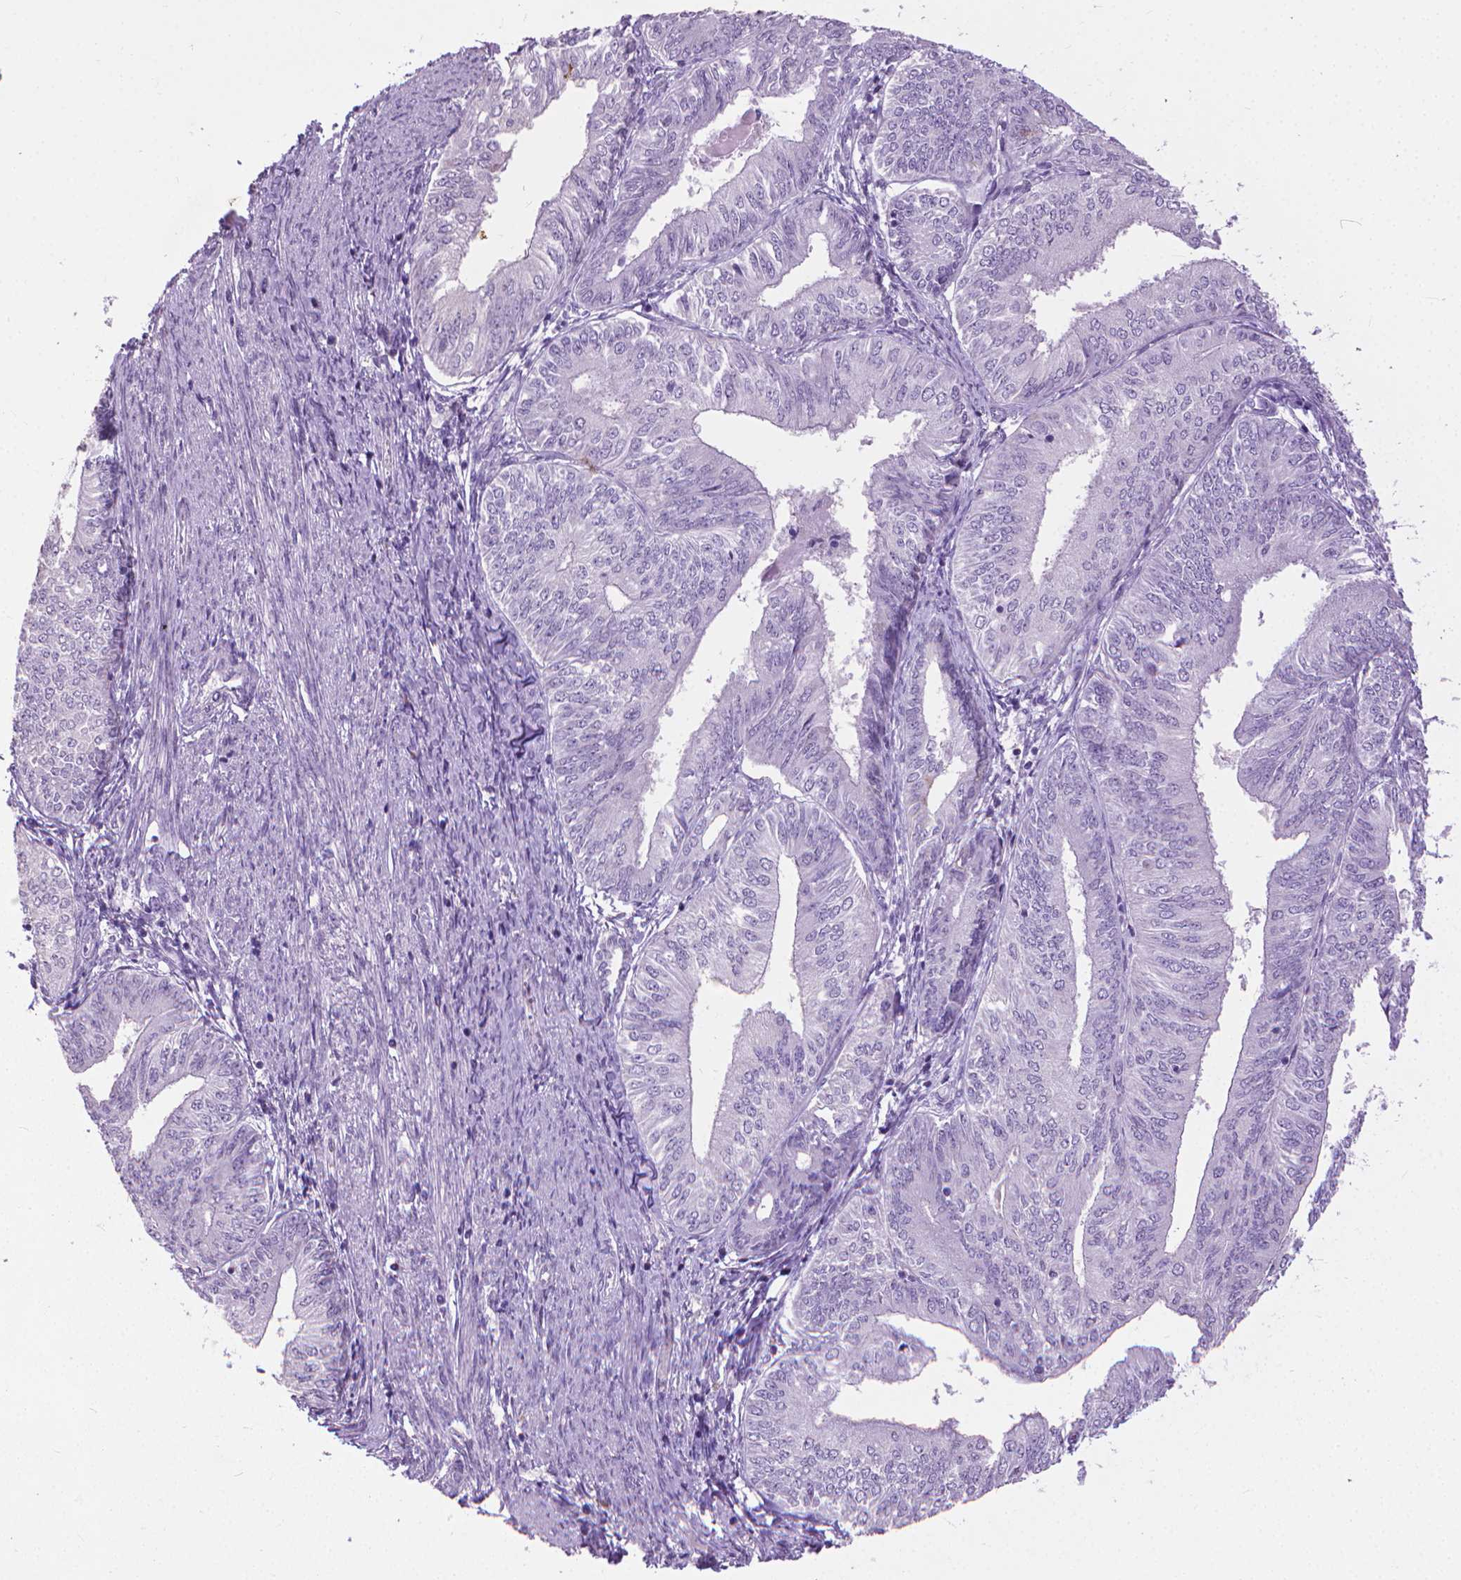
{"staining": {"intensity": "negative", "quantity": "none", "location": "none"}, "tissue": "endometrial cancer", "cell_type": "Tumor cells", "image_type": "cancer", "snomed": [{"axis": "morphology", "description": "Adenocarcinoma, NOS"}, {"axis": "topography", "description": "Endometrium"}], "caption": "This is an immunohistochemistry micrograph of human endometrial cancer (adenocarcinoma). There is no expression in tumor cells.", "gene": "KRT5", "patient": {"sex": "female", "age": 58}}